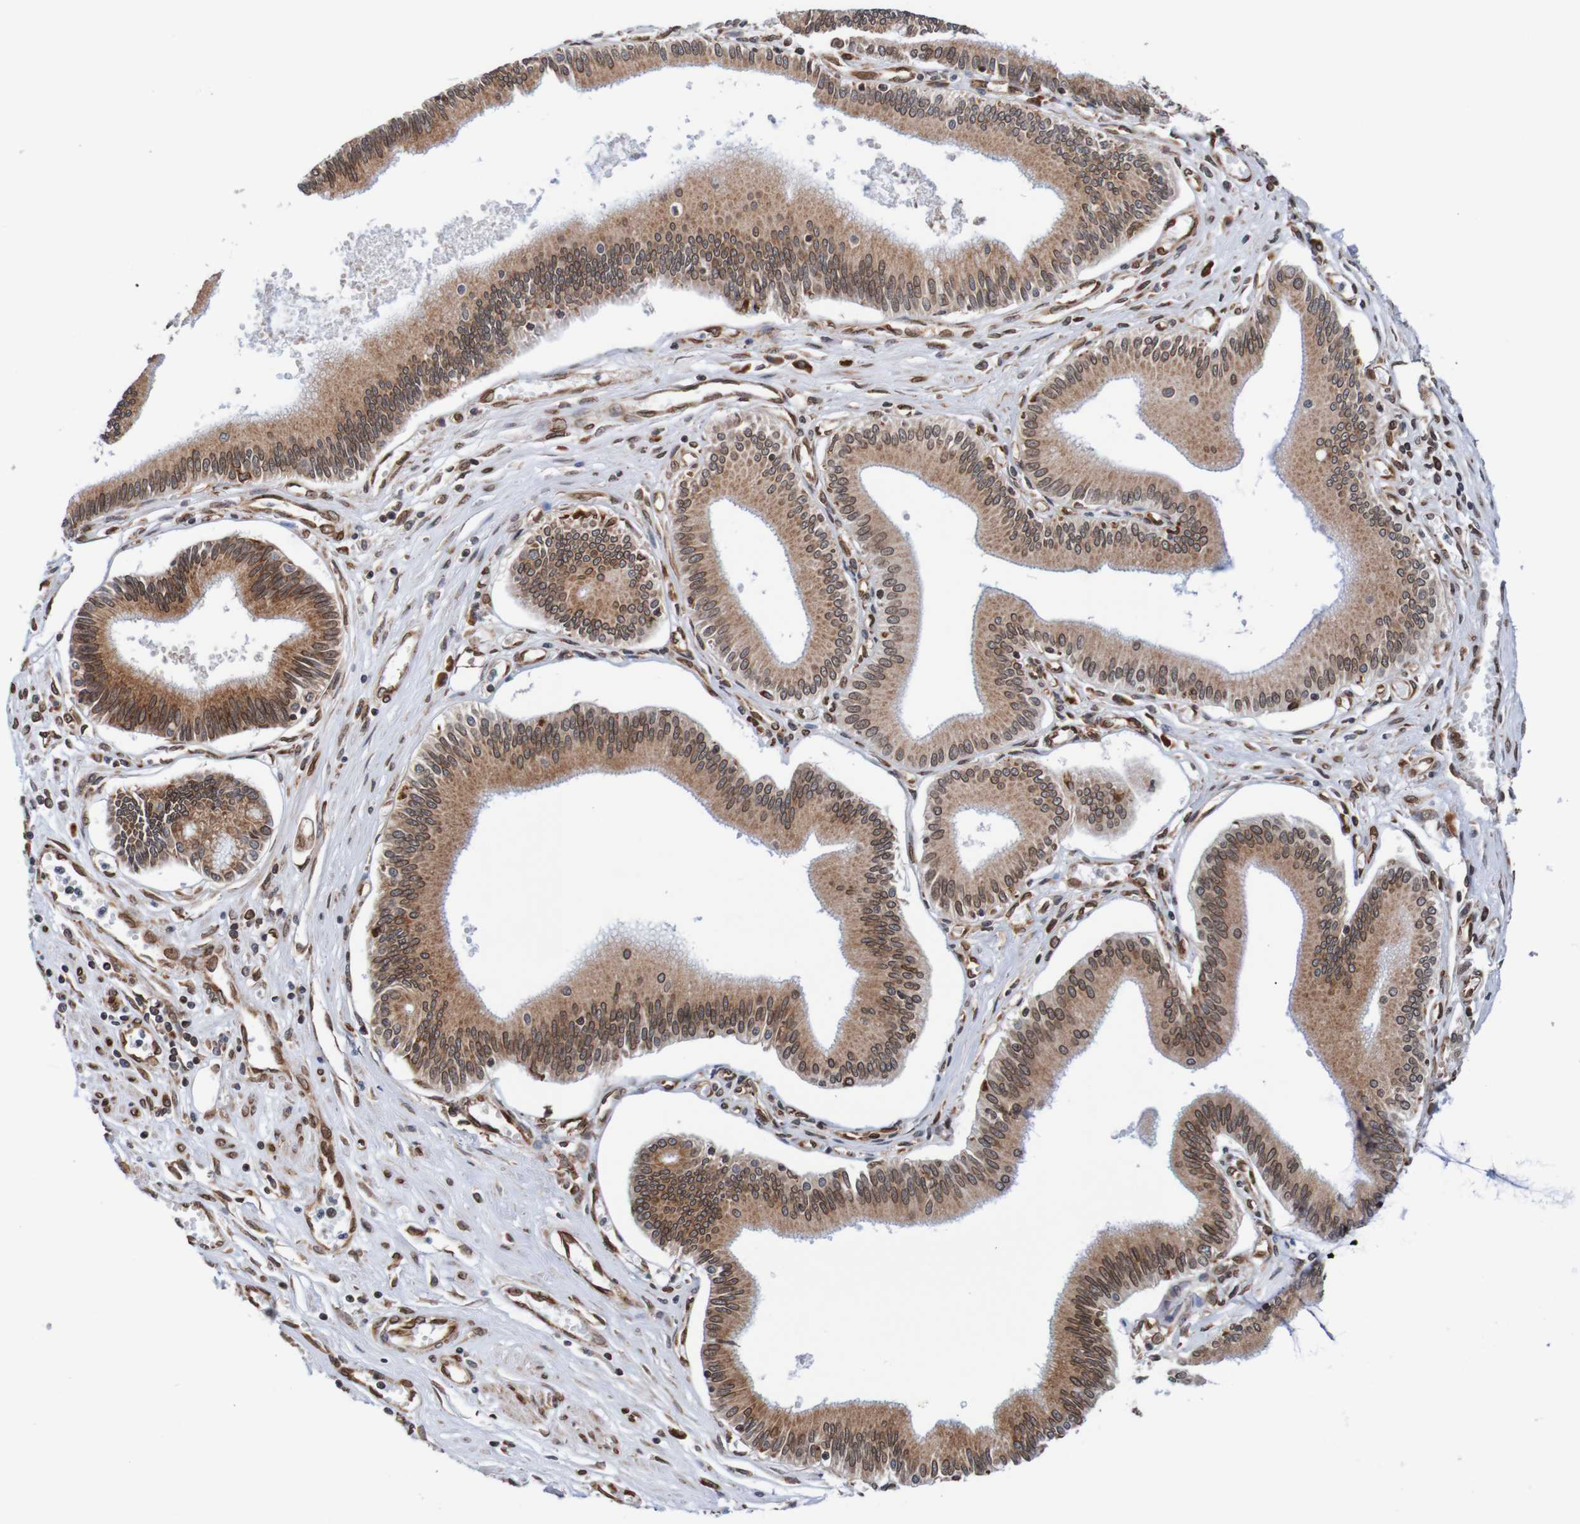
{"staining": {"intensity": "moderate", "quantity": ">75%", "location": "cytoplasmic/membranous,nuclear"}, "tissue": "pancreatic cancer", "cell_type": "Tumor cells", "image_type": "cancer", "snomed": [{"axis": "morphology", "description": "Adenocarcinoma, NOS"}, {"axis": "topography", "description": "Pancreas"}], "caption": "The image exhibits staining of pancreatic cancer (adenocarcinoma), revealing moderate cytoplasmic/membranous and nuclear protein staining (brown color) within tumor cells. (Stains: DAB (3,3'-diaminobenzidine) in brown, nuclei in blue, Microscopy: brightfield microscopy at high magnification).", "gene": "TMEM109", "patient": {"sex": "male", "age": 56}}